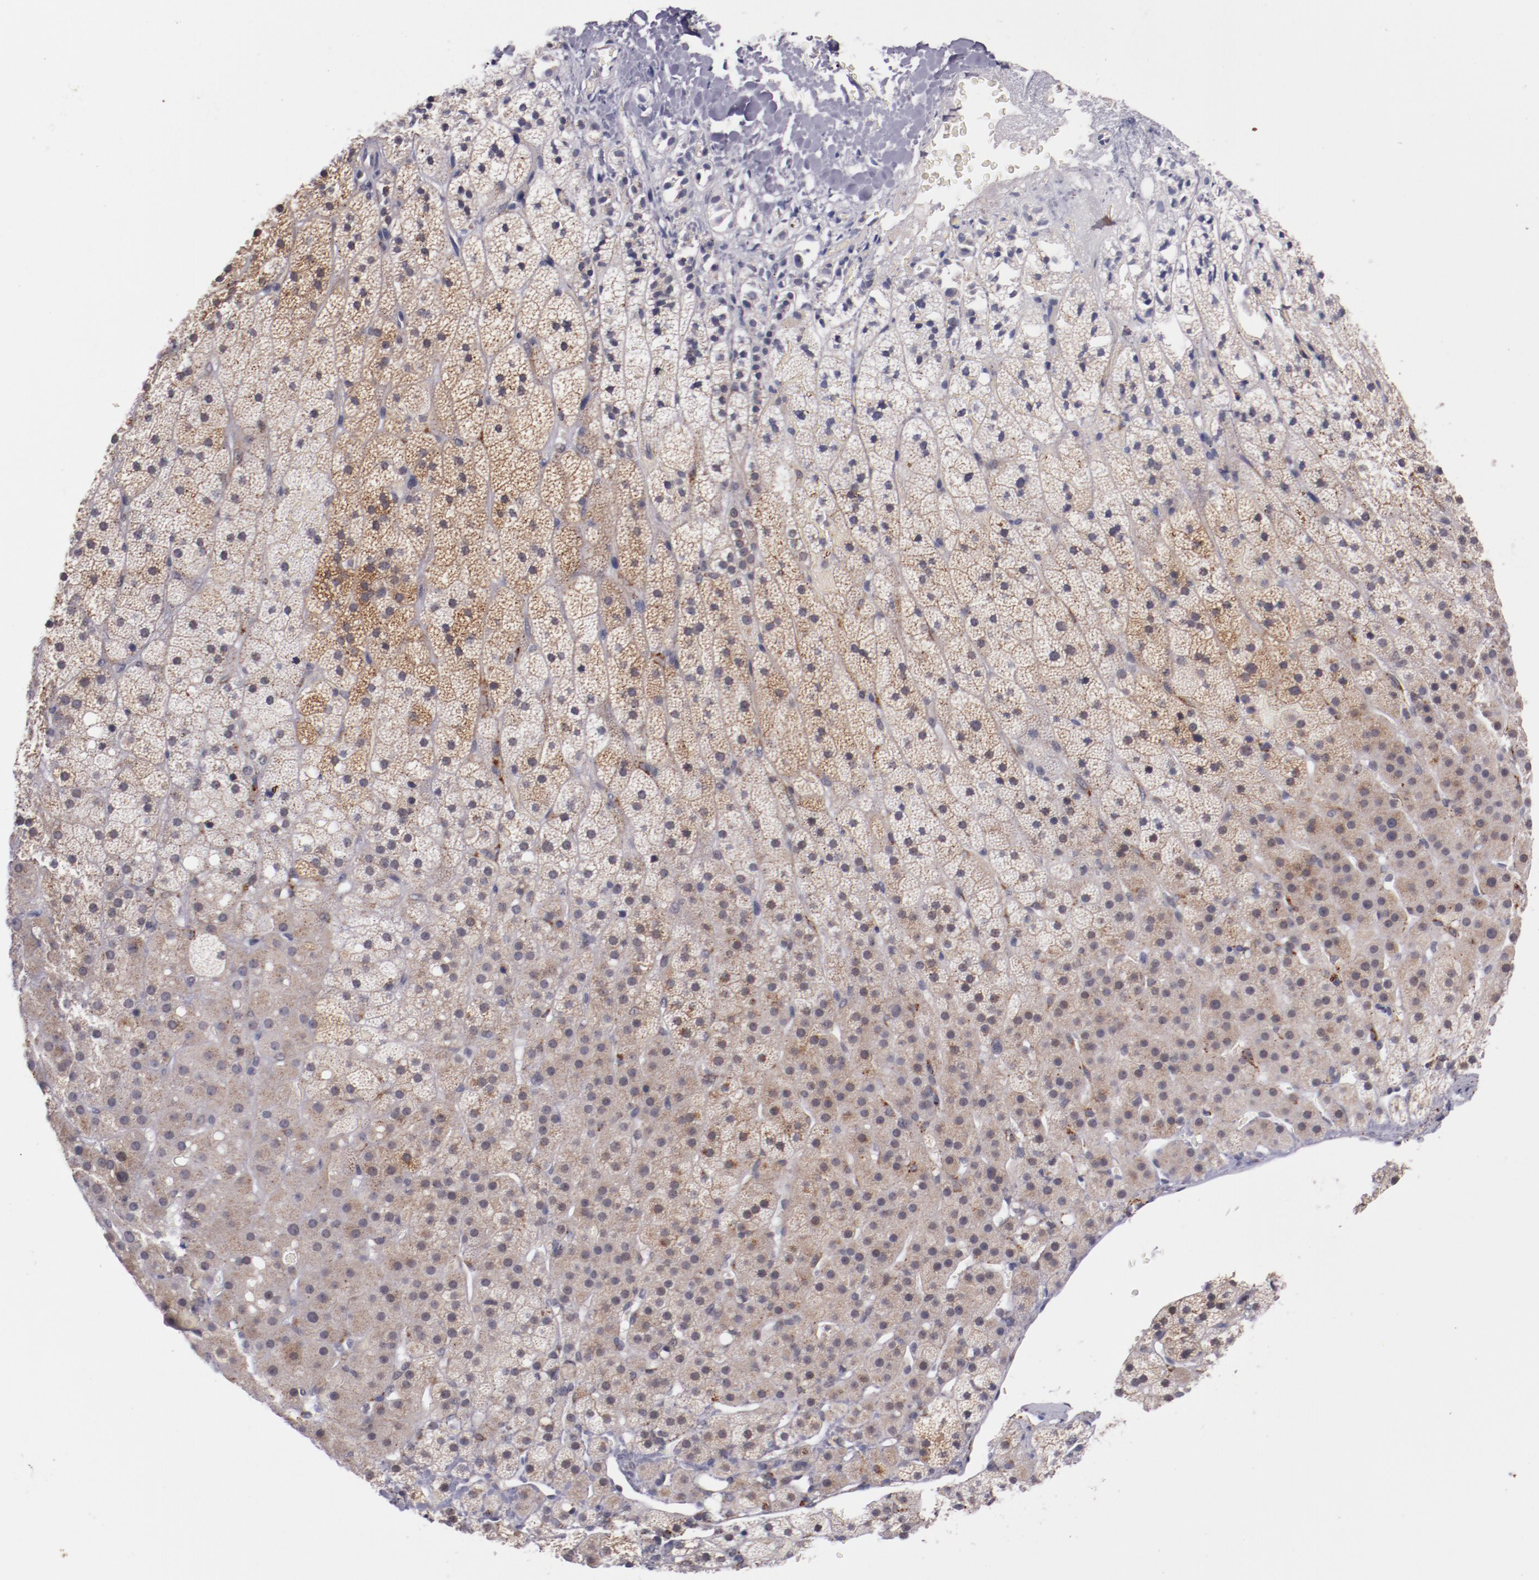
{"staining": {"intensity": "moderate", "quantity": ">75%", "location": "cytoplasmic/membranous"}, "tissue": "adrenal gland", "cell_type": "Glandular cells", "image_type": "normal", "snomed": [{"axis": "morphology", "description": "Normal tissue, NOS"}, {"axis": "topography", "description": "Adrenal gland"}], "caption": "Brown immunohistochemical staining in unremarkable adrenal gland reveals moderate cytoplasmic/membranous expression in about >75% of glandular cells.", "gene": "SYP", "patient": {"sex": "male", "age": 35}}